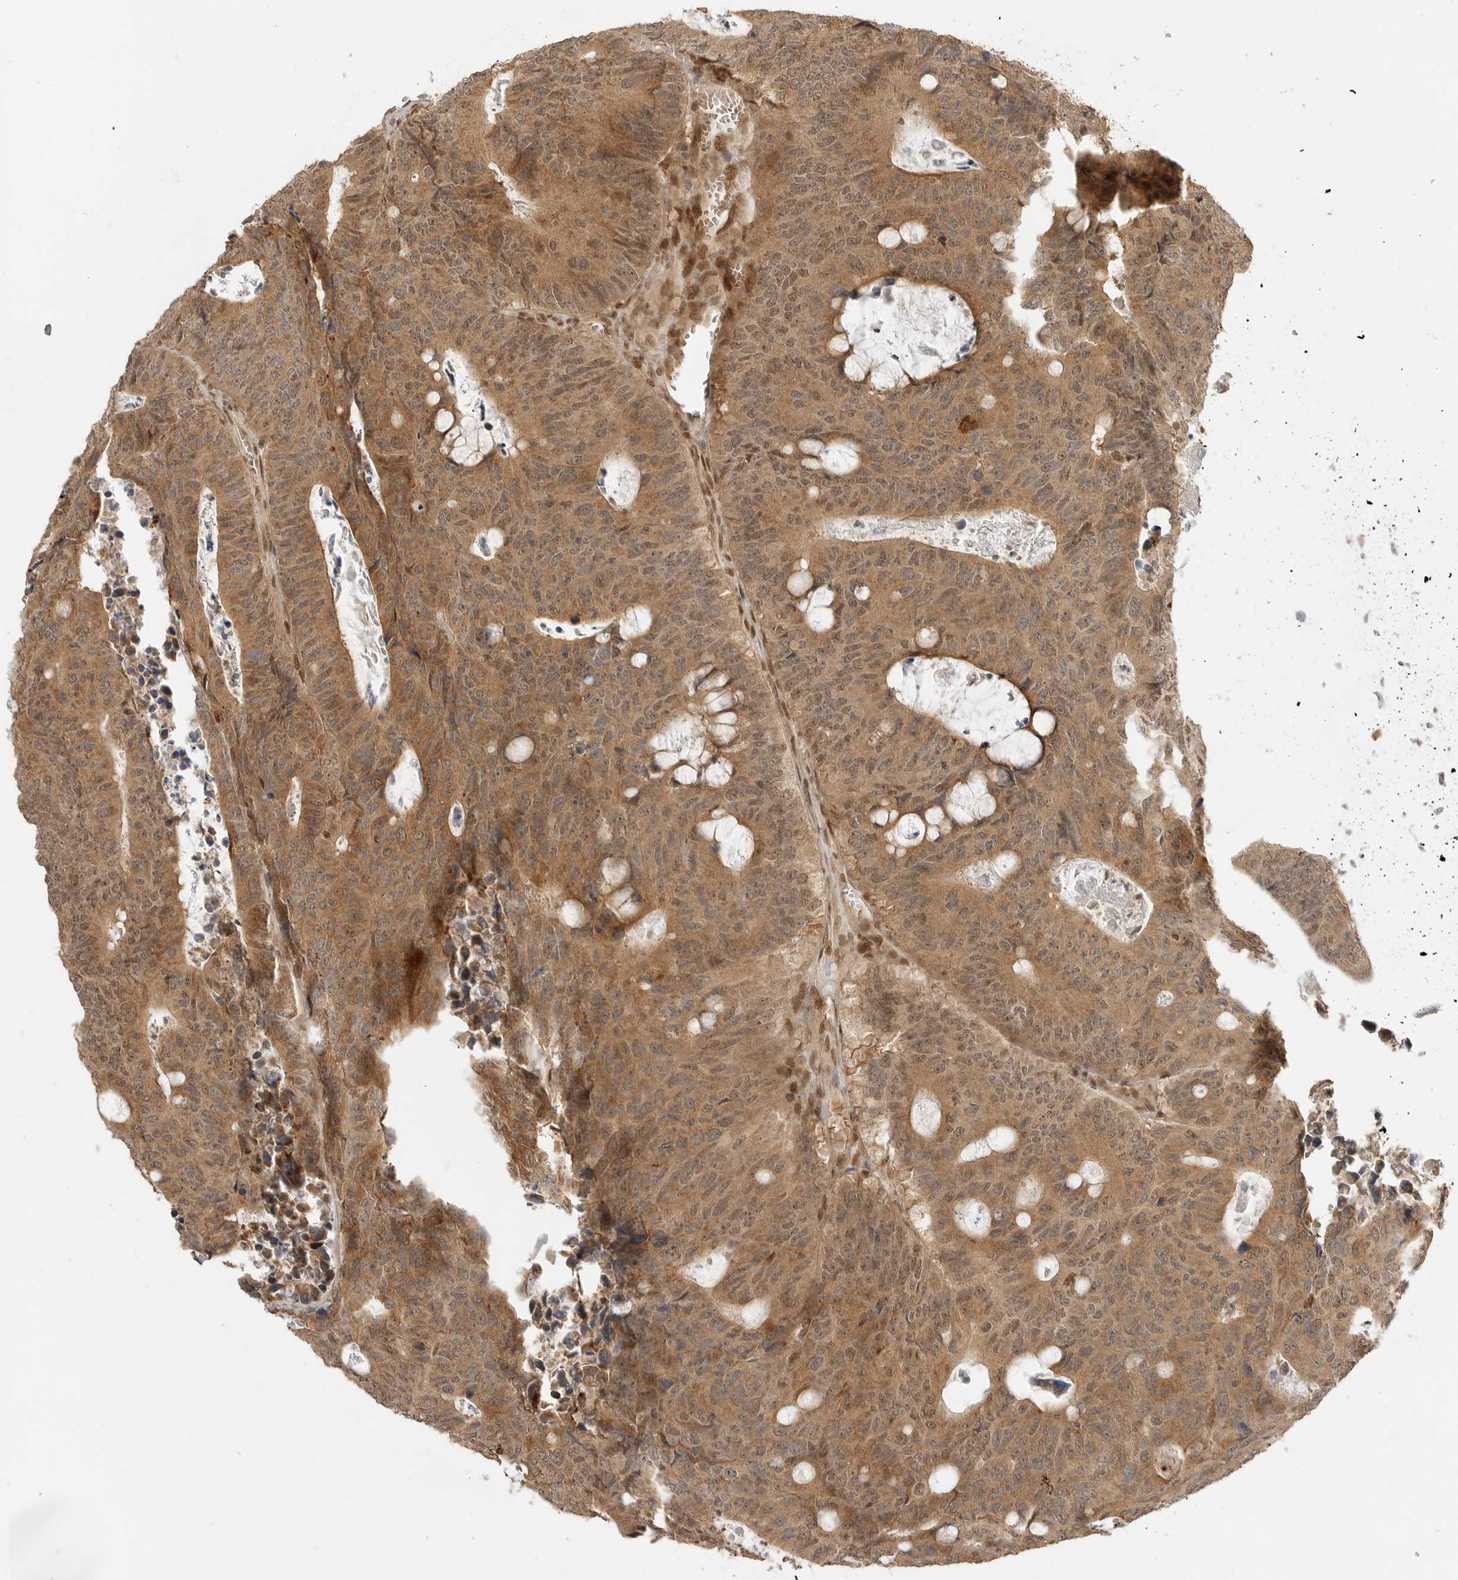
{"staining": {"intensity": "moderate", "quantity": ">75%", "location": "cytoplasmic/membranous,nuclear"}, "tissue": "colorectal cancer", "cell_type": "Tumor cells", "image_type": "cancer", "snomed": [{"axis": "morphology", "description": "Adenocarcinoma, NOS"}, {"axis": "topography", "description": "Colon"}], "caption": "Immunohistochemistry staining of colorectal cancer, which exhibits medium levels of moderate cytoplasmic/membranous and nuclear staining in about >75% of tumor cells indicating moderate cytoplasmic/membranous and nuclear protein positivity. The staining was performed using DAB (brown) for protein detection and nuclei were counterstained in hematoxylin (blue).", "gene": "ALKAL1", "patient": {"sex": "male", "age": 87}}